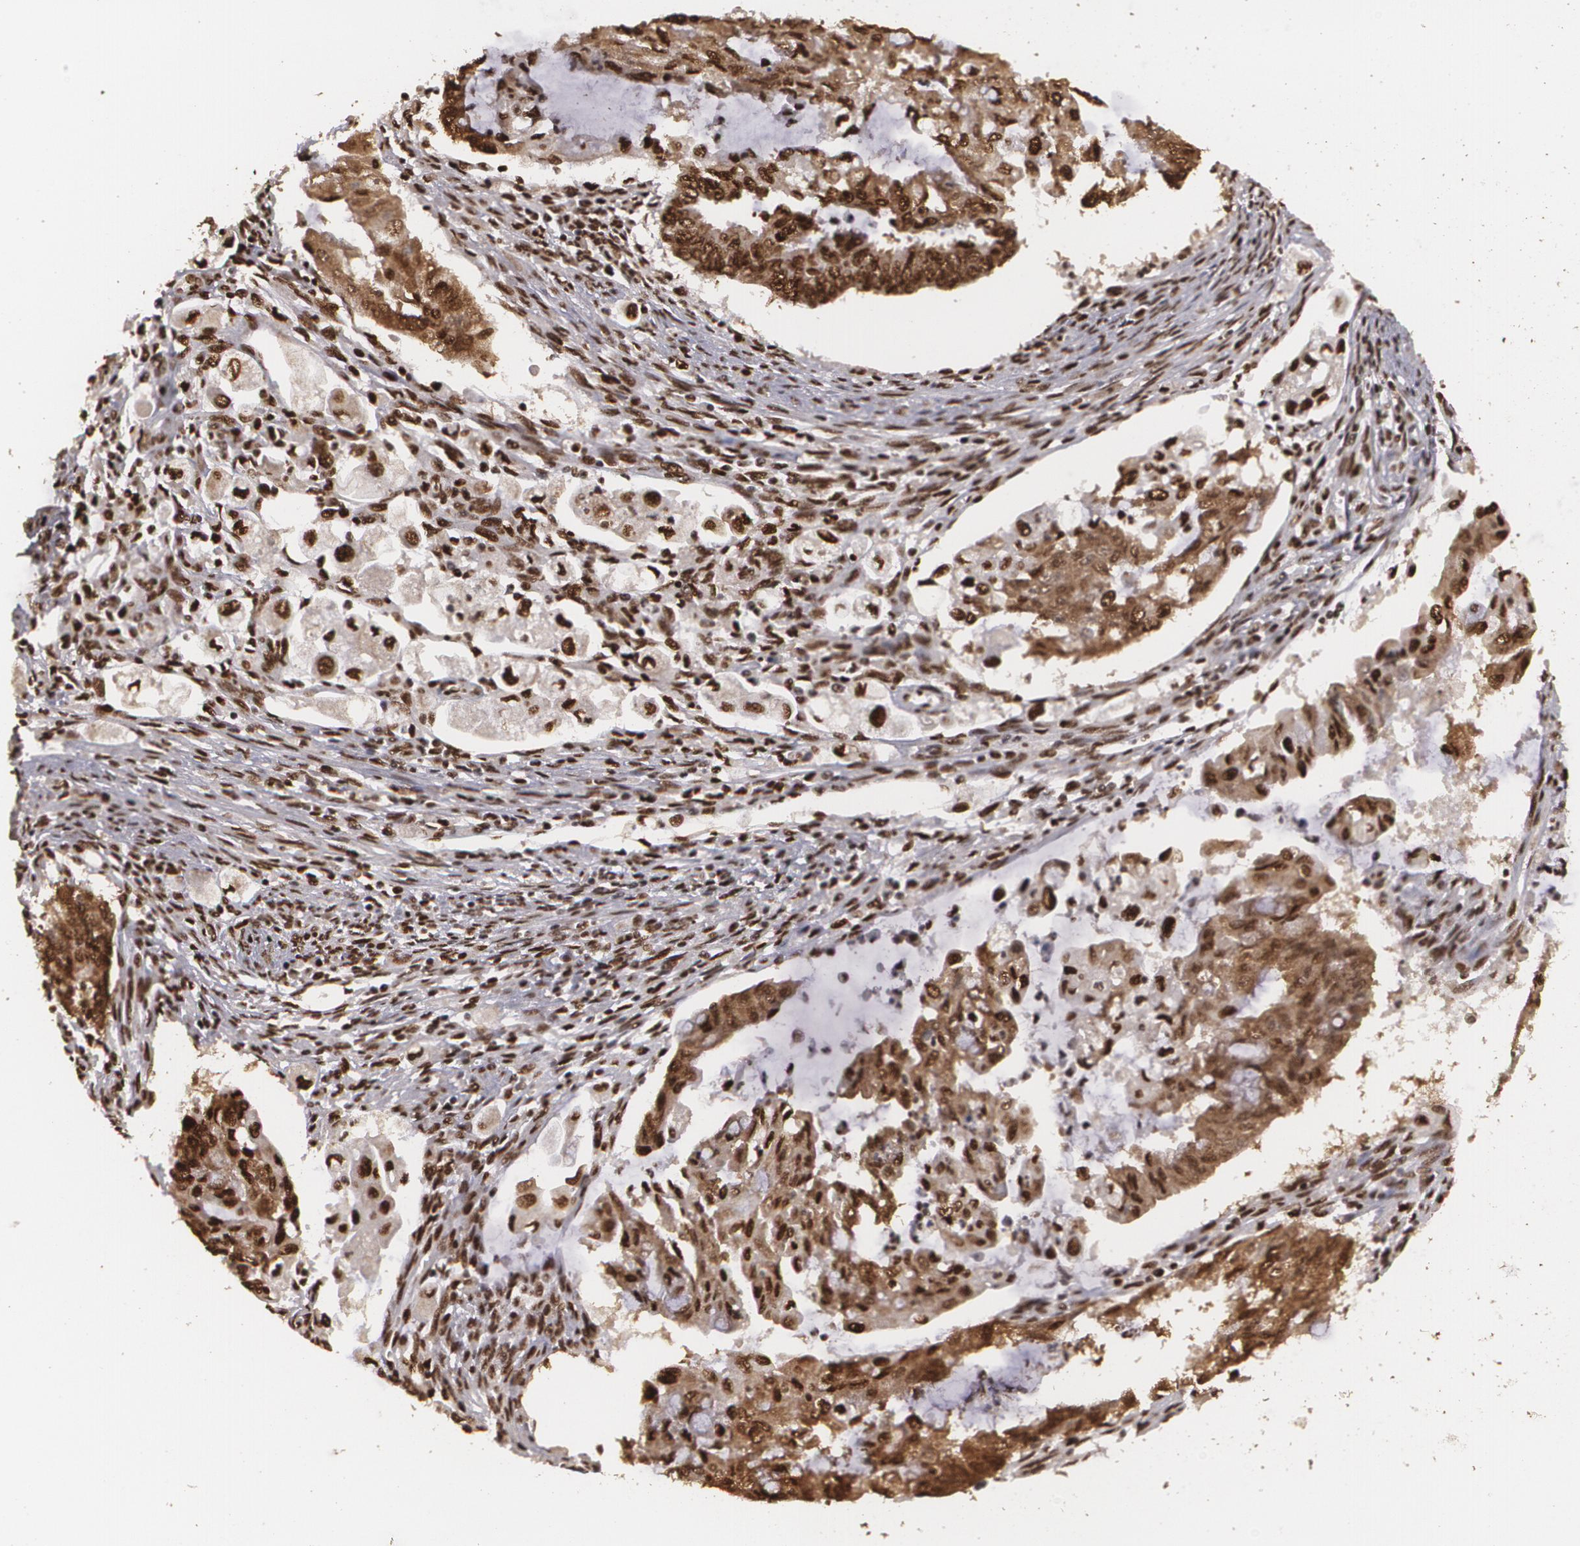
{"staining": {"intensity": "strong", "quantity": ">75%", "location": "cytoplasmic/membranous,nuclear"}, "tissue": "endometrial cancer", "cell_type": "Tumor cells", "image_type": "cancer", "snomed": [{"axis": "morphology", "description": "Adenocarcinoma, NOS"}, {"axis": "topography", "description": "Endometrium"}], "caption": "Immunohistochemical staining of endometrial cancer (adenocarcinoma) exhibits strong cytoplasmic/membranous and nuclear protein positivity in about >75% of tumor cells. (Stains: DAB in brown, nuclei in blue, Microscopy: brightfield microscopy at high magnification).", "gene": "RCOR1", "patient": {"sex": "female", "age": 75}}